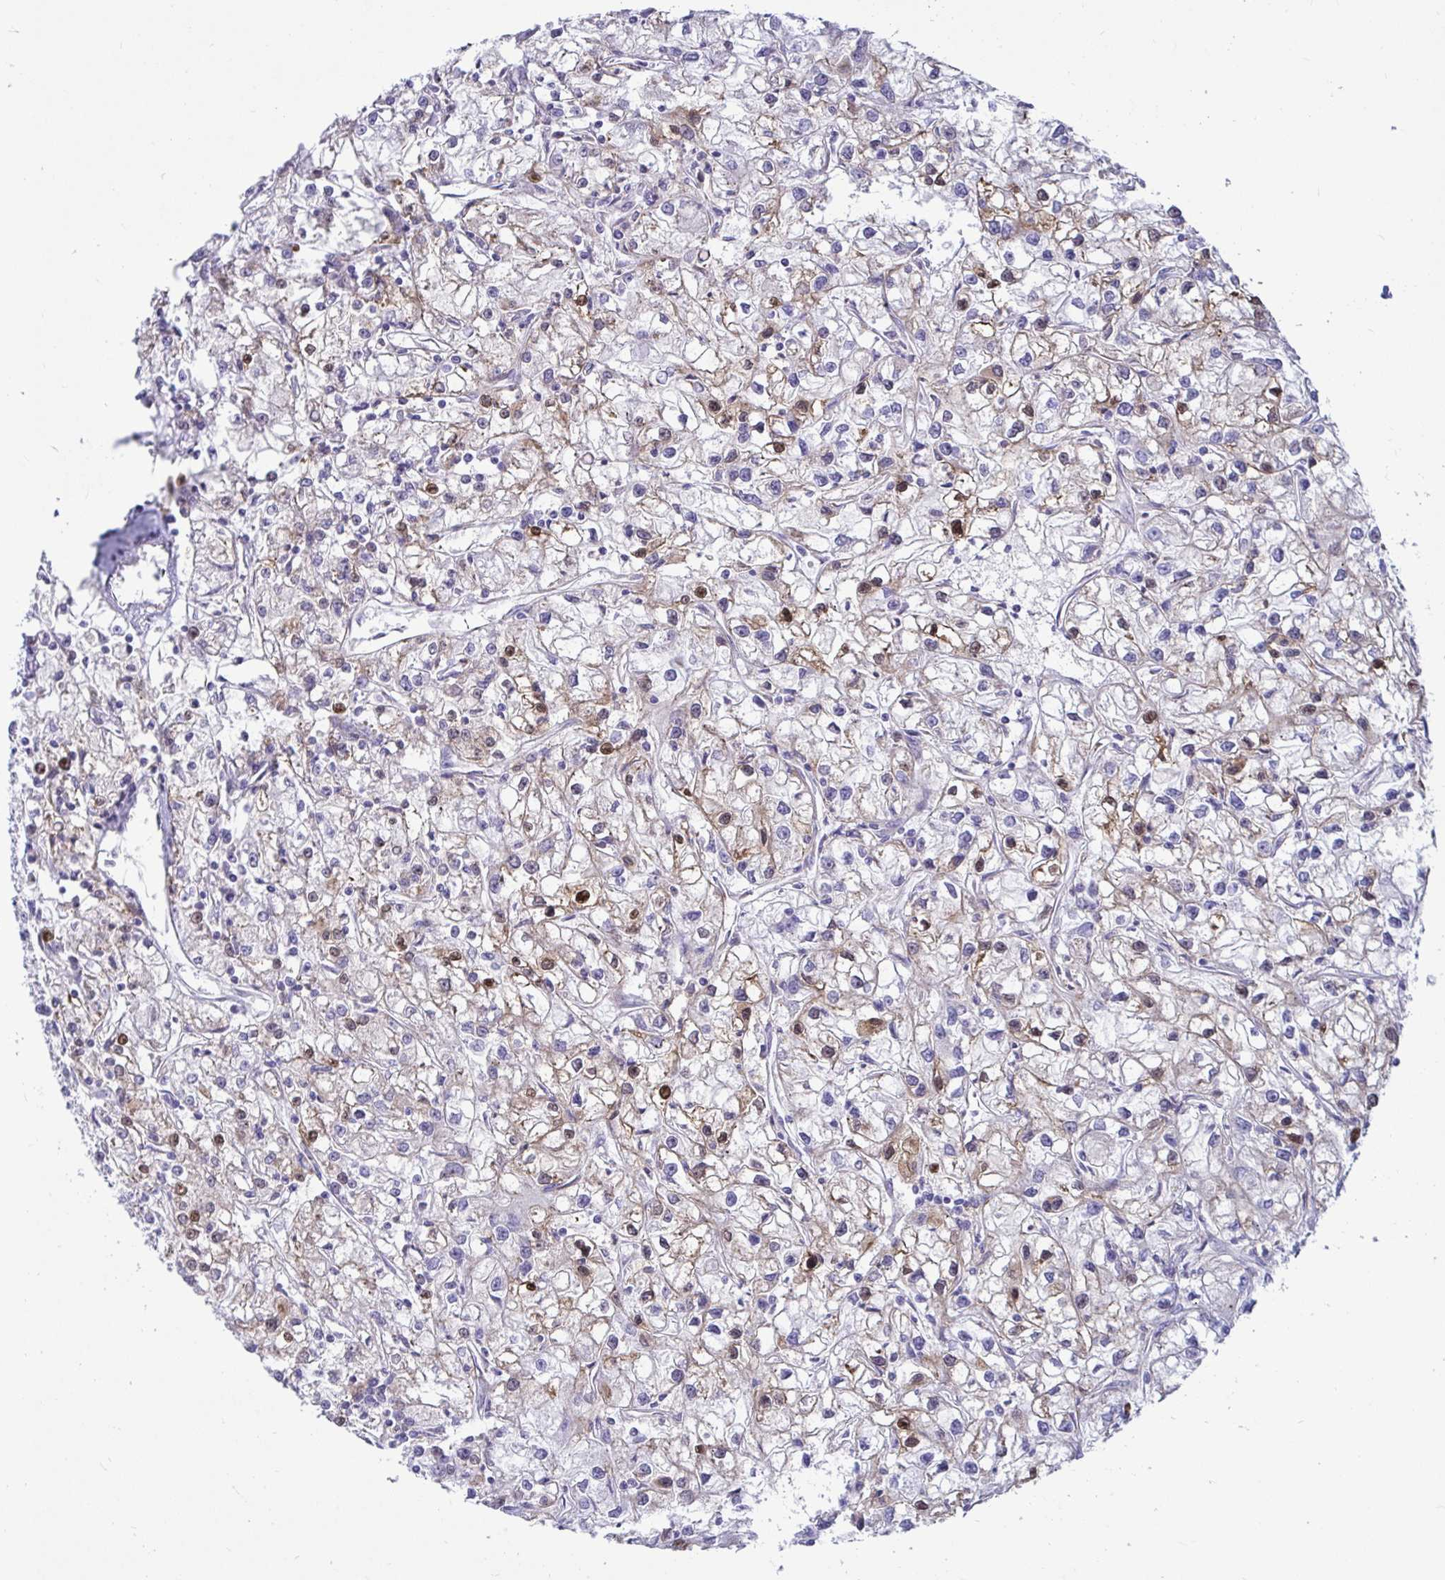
{"staining": {"intensity": "moderate", "quantity": "<25%", "location": "cytoplasmic/membranous,nuclear"}, "tissue": "renal cancer", "cell_type": "Tumor cells", "image_type": "cancer", "snomed": [{"axis": "morphology", "description": "Adenocarcinoma, NOS"}, {"axis": "topography", "description": "Kidney"}], "caption": "About <25% of tumor cells in renal cancer (adenocarcinoma) show moderate cytoplasmic/membranous and nuclear protein expression as visualized by brown immunohistochemical staining.", "gene": "TFPI2", "patient": {"sex": "female", "age": 59}}